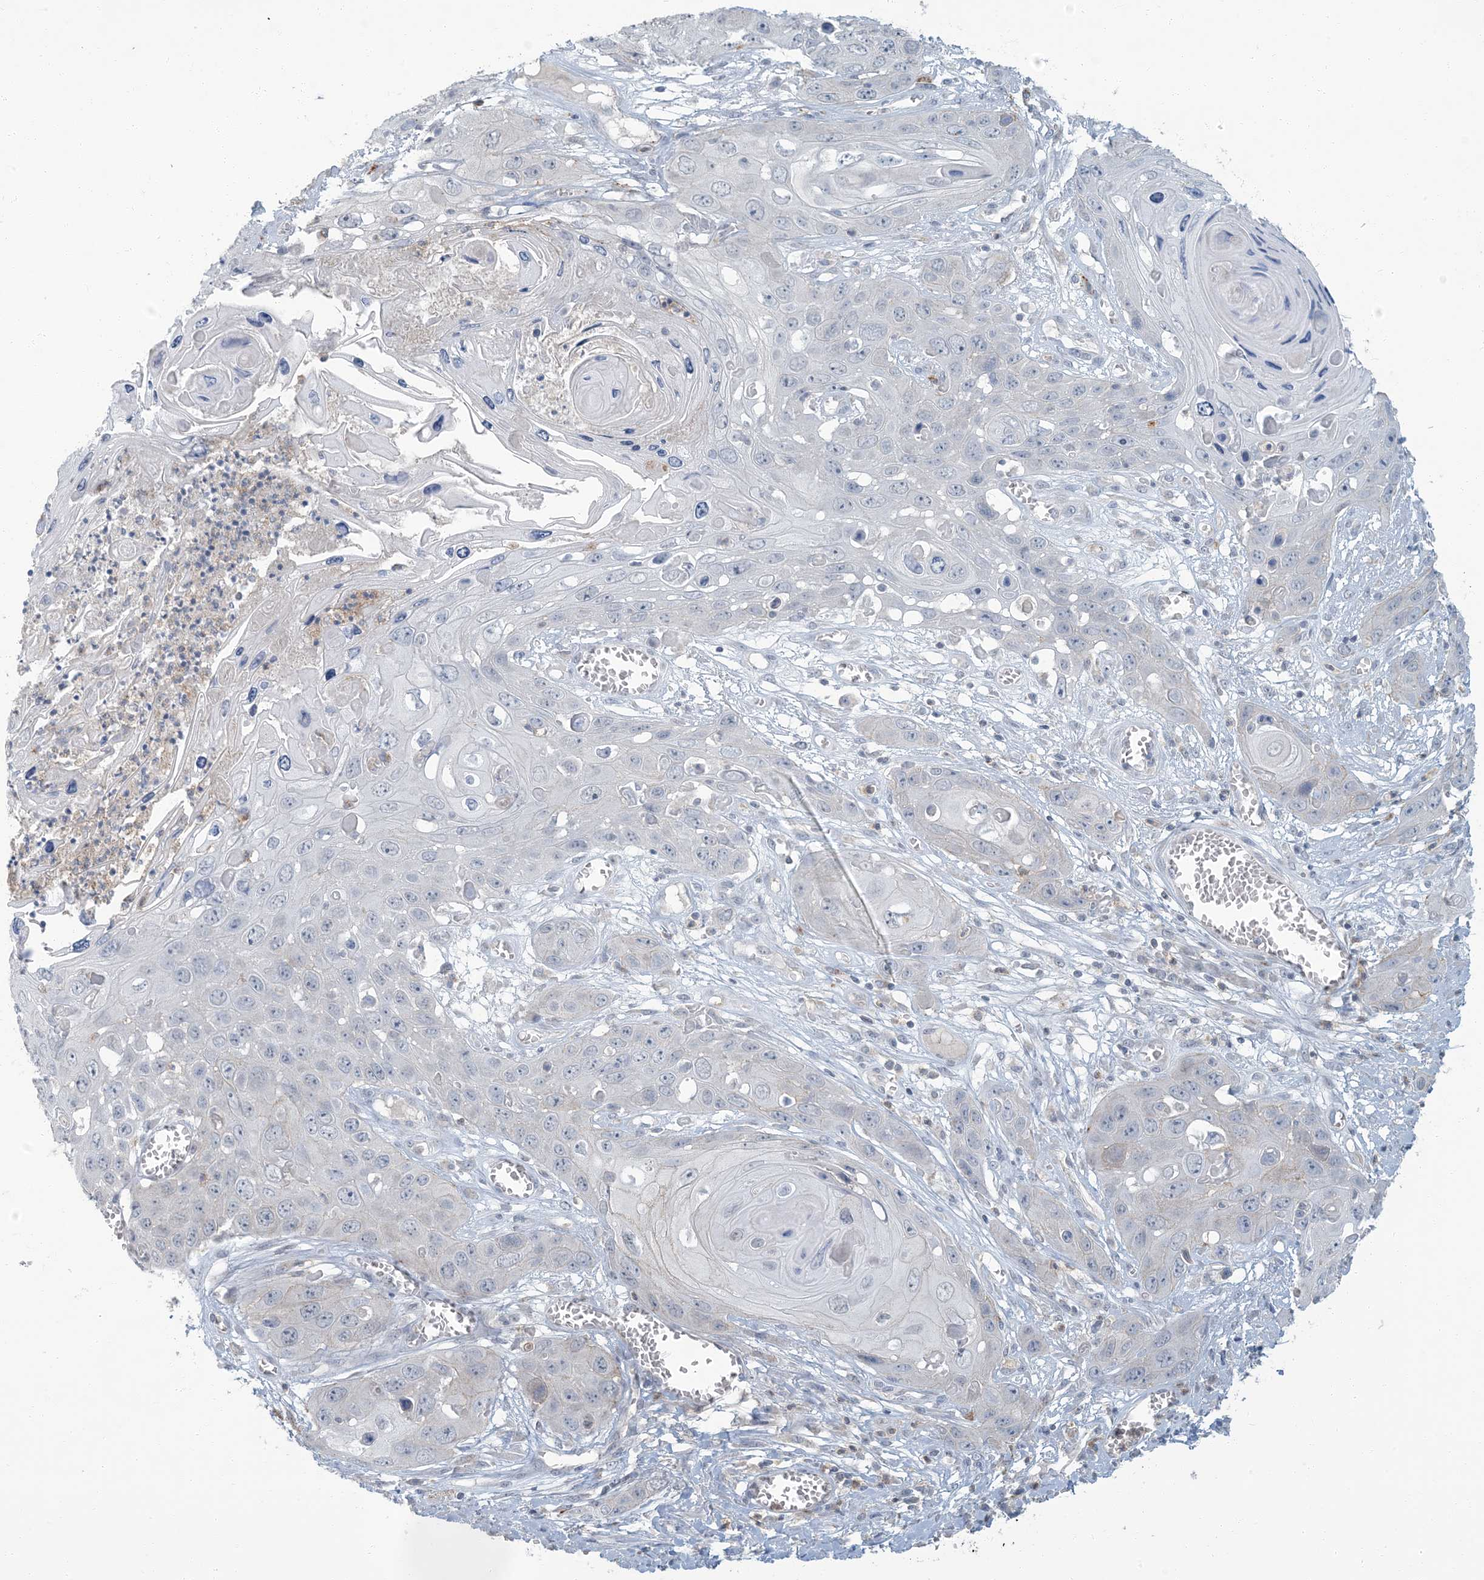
{"staining": {"intensity": "negative", "quantity": "none", "location": "none"}, "tissue": "skin cancer", "cell_type": "Tumor cells", "image_type": "cancer", "snomed": [{"axis": "morphology", "description": "Squamous cell carcinoma, NOS"}, {"axis": "topography", "description": "Skin"}], "caption": "Histopathology image shows no protein expression in tumor cells of squamous cell carcinoma (skin) tissue. The staining is performed using DAB brown chromogen with nuclei counter-stained in using hematoxylin.", "gene": "EPHA4", "patient": {"sex": "male", "age": 55}}